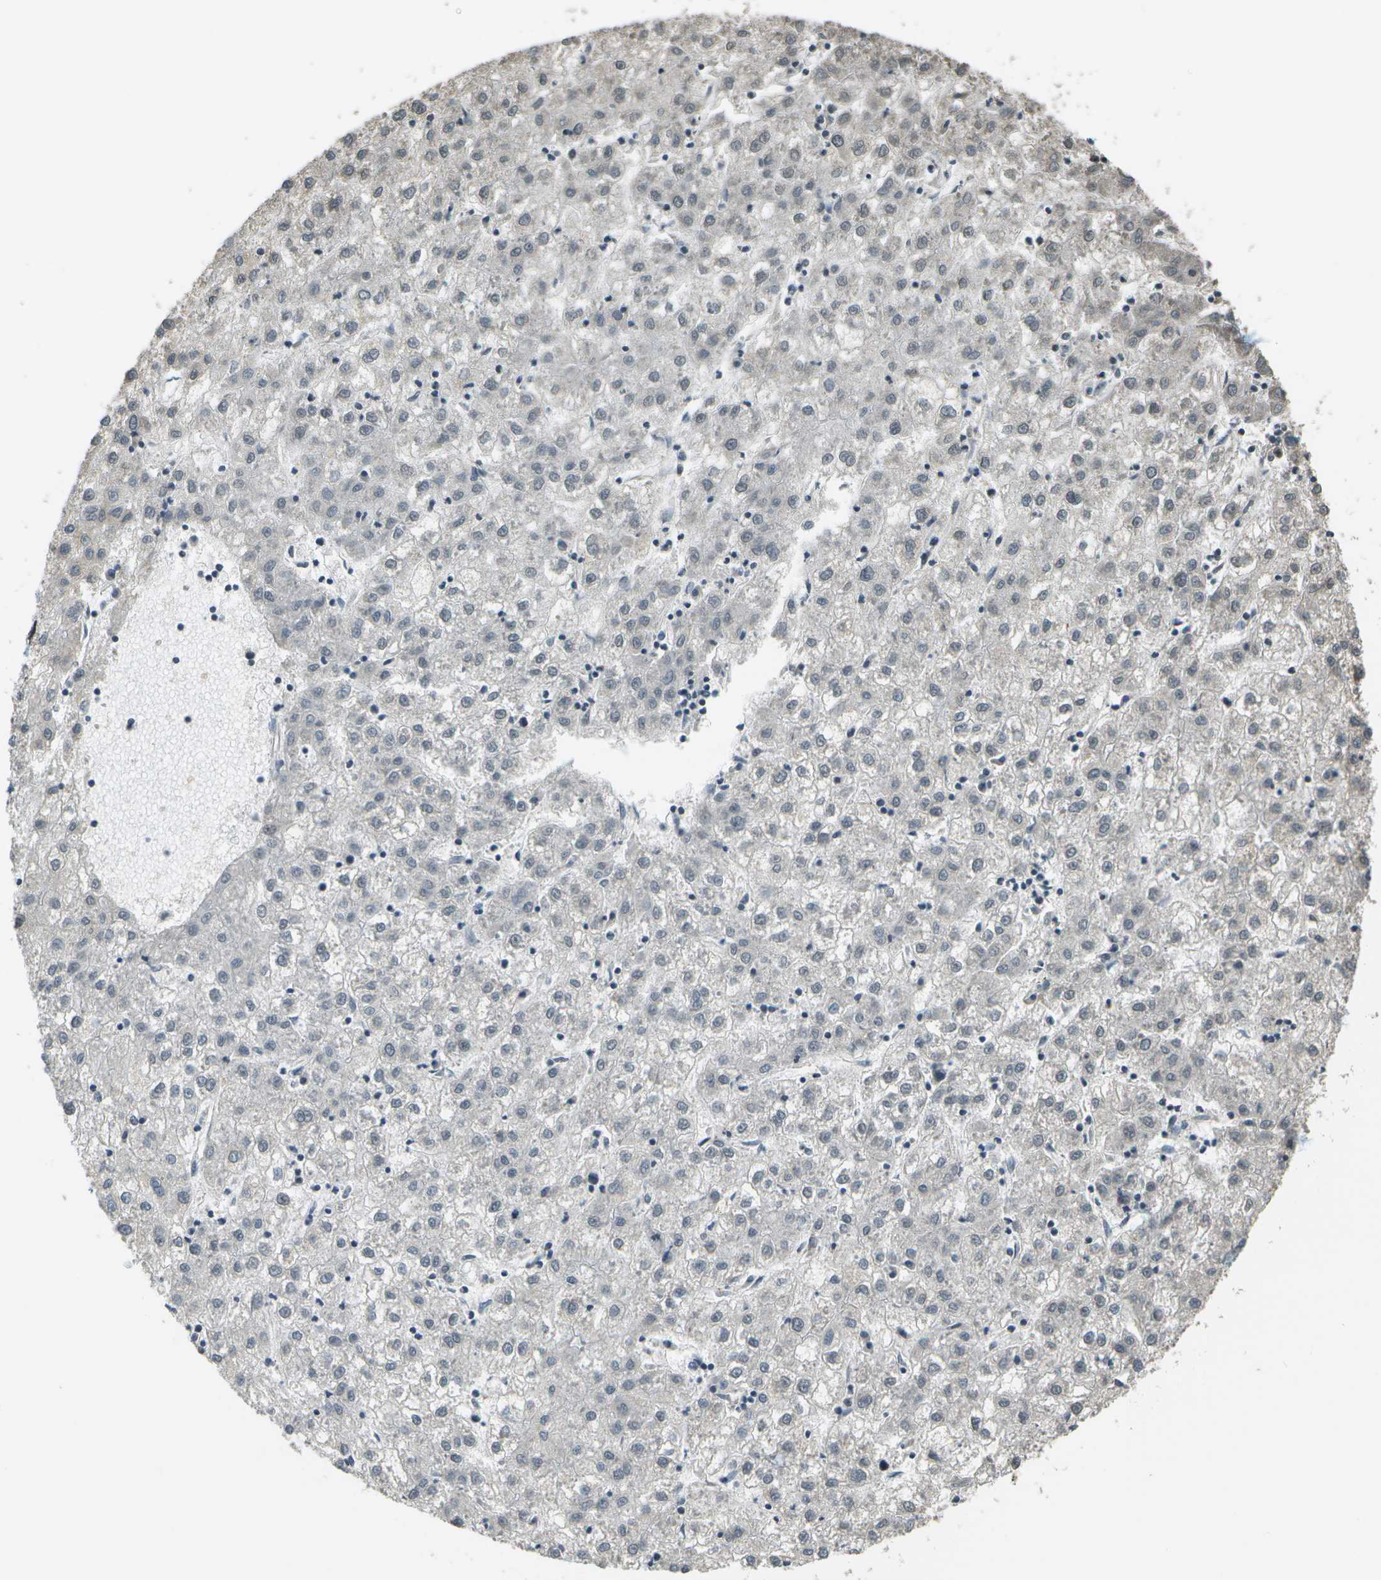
{"staining": {"intensity": "negative", "quantity": "none", "location": "none"}, "tissue": "liver cancer", "cell_type": "Tumor cells", "image_type": "cancer", "snomed": [{"axis": "morphology", "description": "Carcinoma, Hepatocellular, NOS"}, {"axis": "topography", "description": "Liver"}], "caption": "Micrograph shows no significant protein expression in tumor cells of liver cancer (hepatocellular carcinoma).", "gene": "ABL2", "patient": {"sex": "male", "age": 72}}